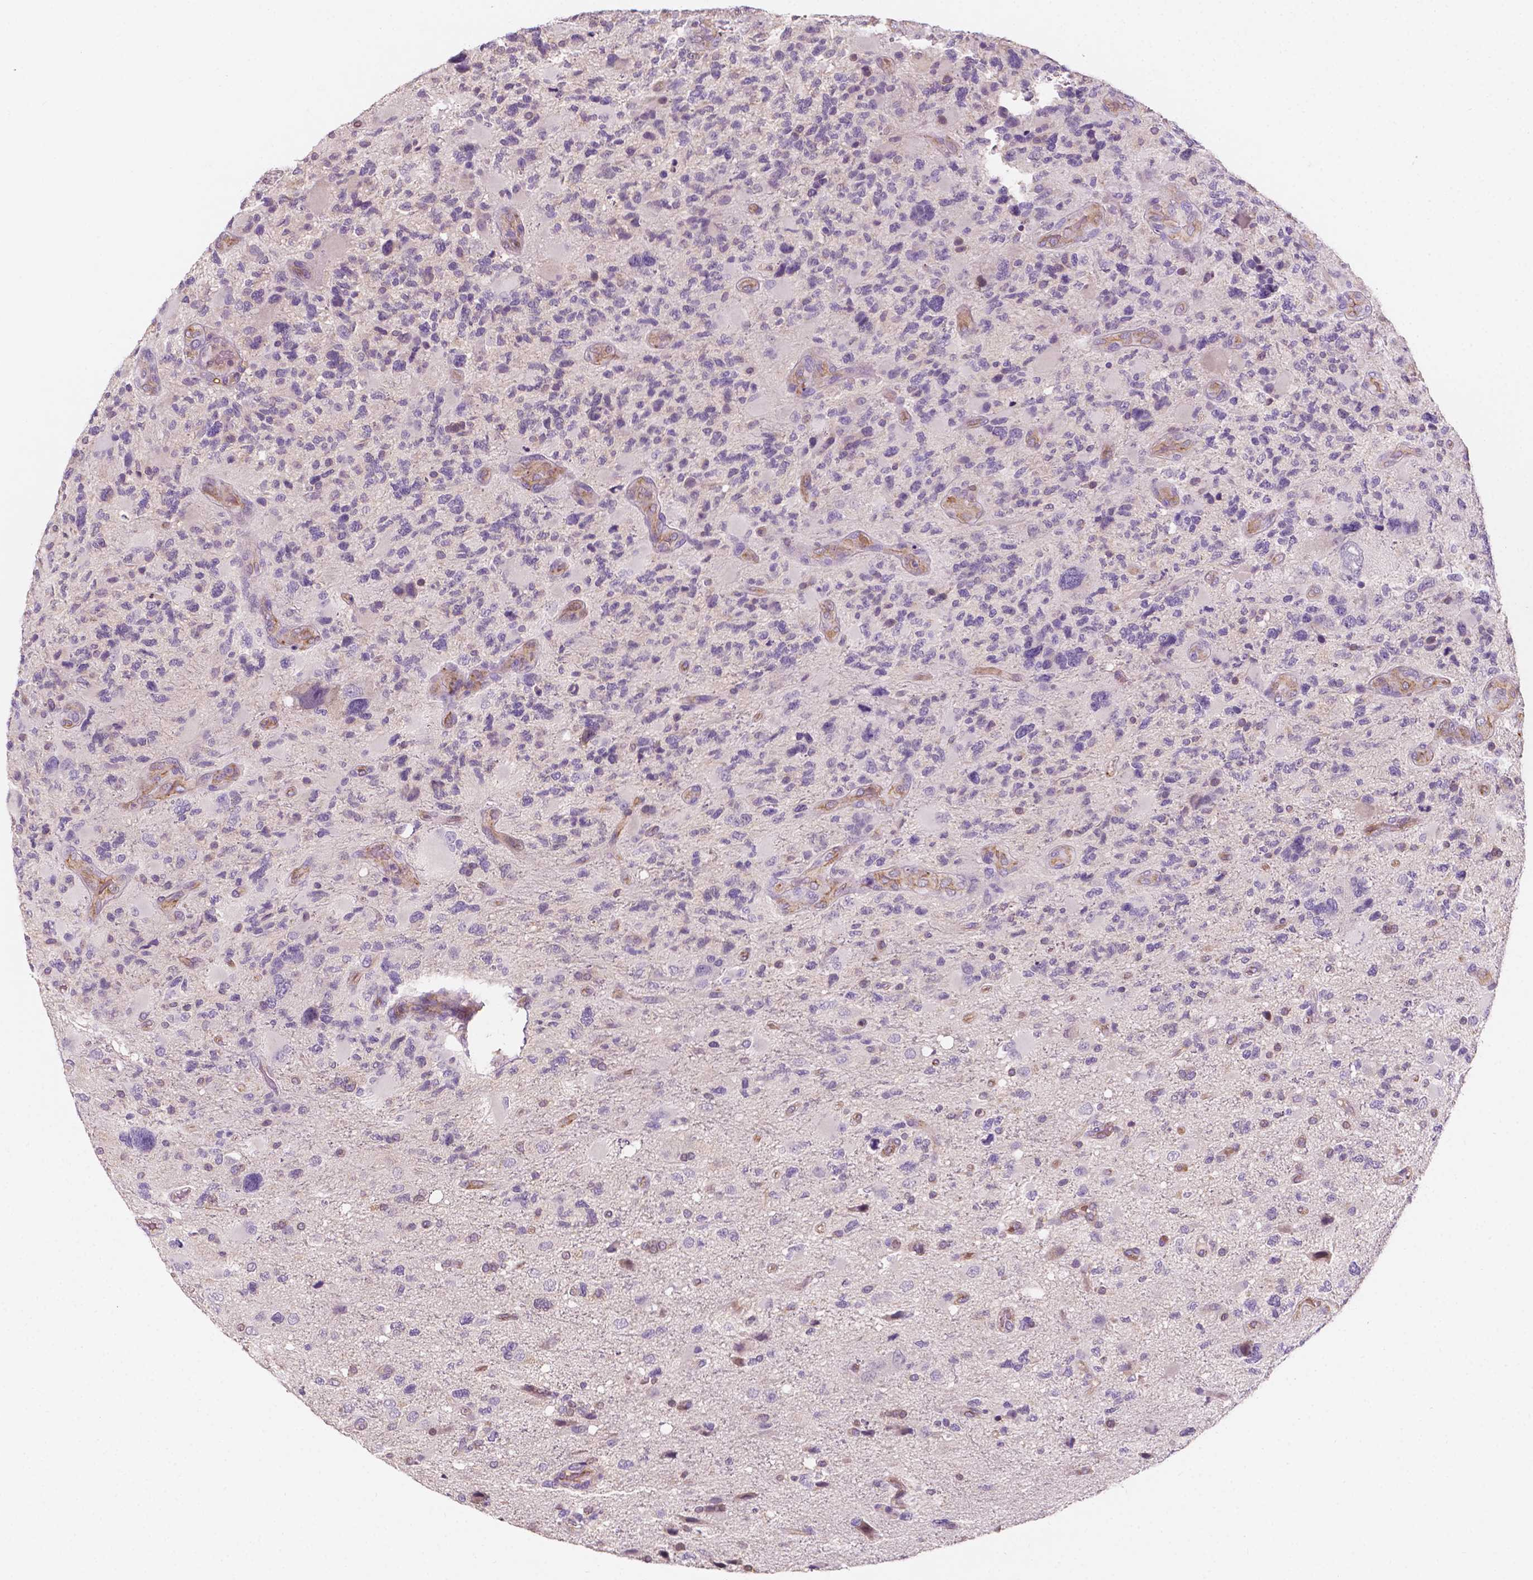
{"staining": {"intensity": "negative", "quantity": "none", "location": "none"}, "tissue": "glioma", "cell_type": "Tumor cells", "image_type": "cancer", "snomed": [{"axis": "morphology", "description": "Glioma, malignant, High grade"}, {"axis": "topography", "description": "Brain"}], "caption": "The immunohistochemistry micrograph has no significant expression in tumor cells of glioma tissue. (Stains: DAB immunohistochemistry with hematoxylin counter stain, Microscopy: brightfield microscopy at high magnification).", "gene": "SLC22A4", "patient": {"sex": "female", "age": 71}}